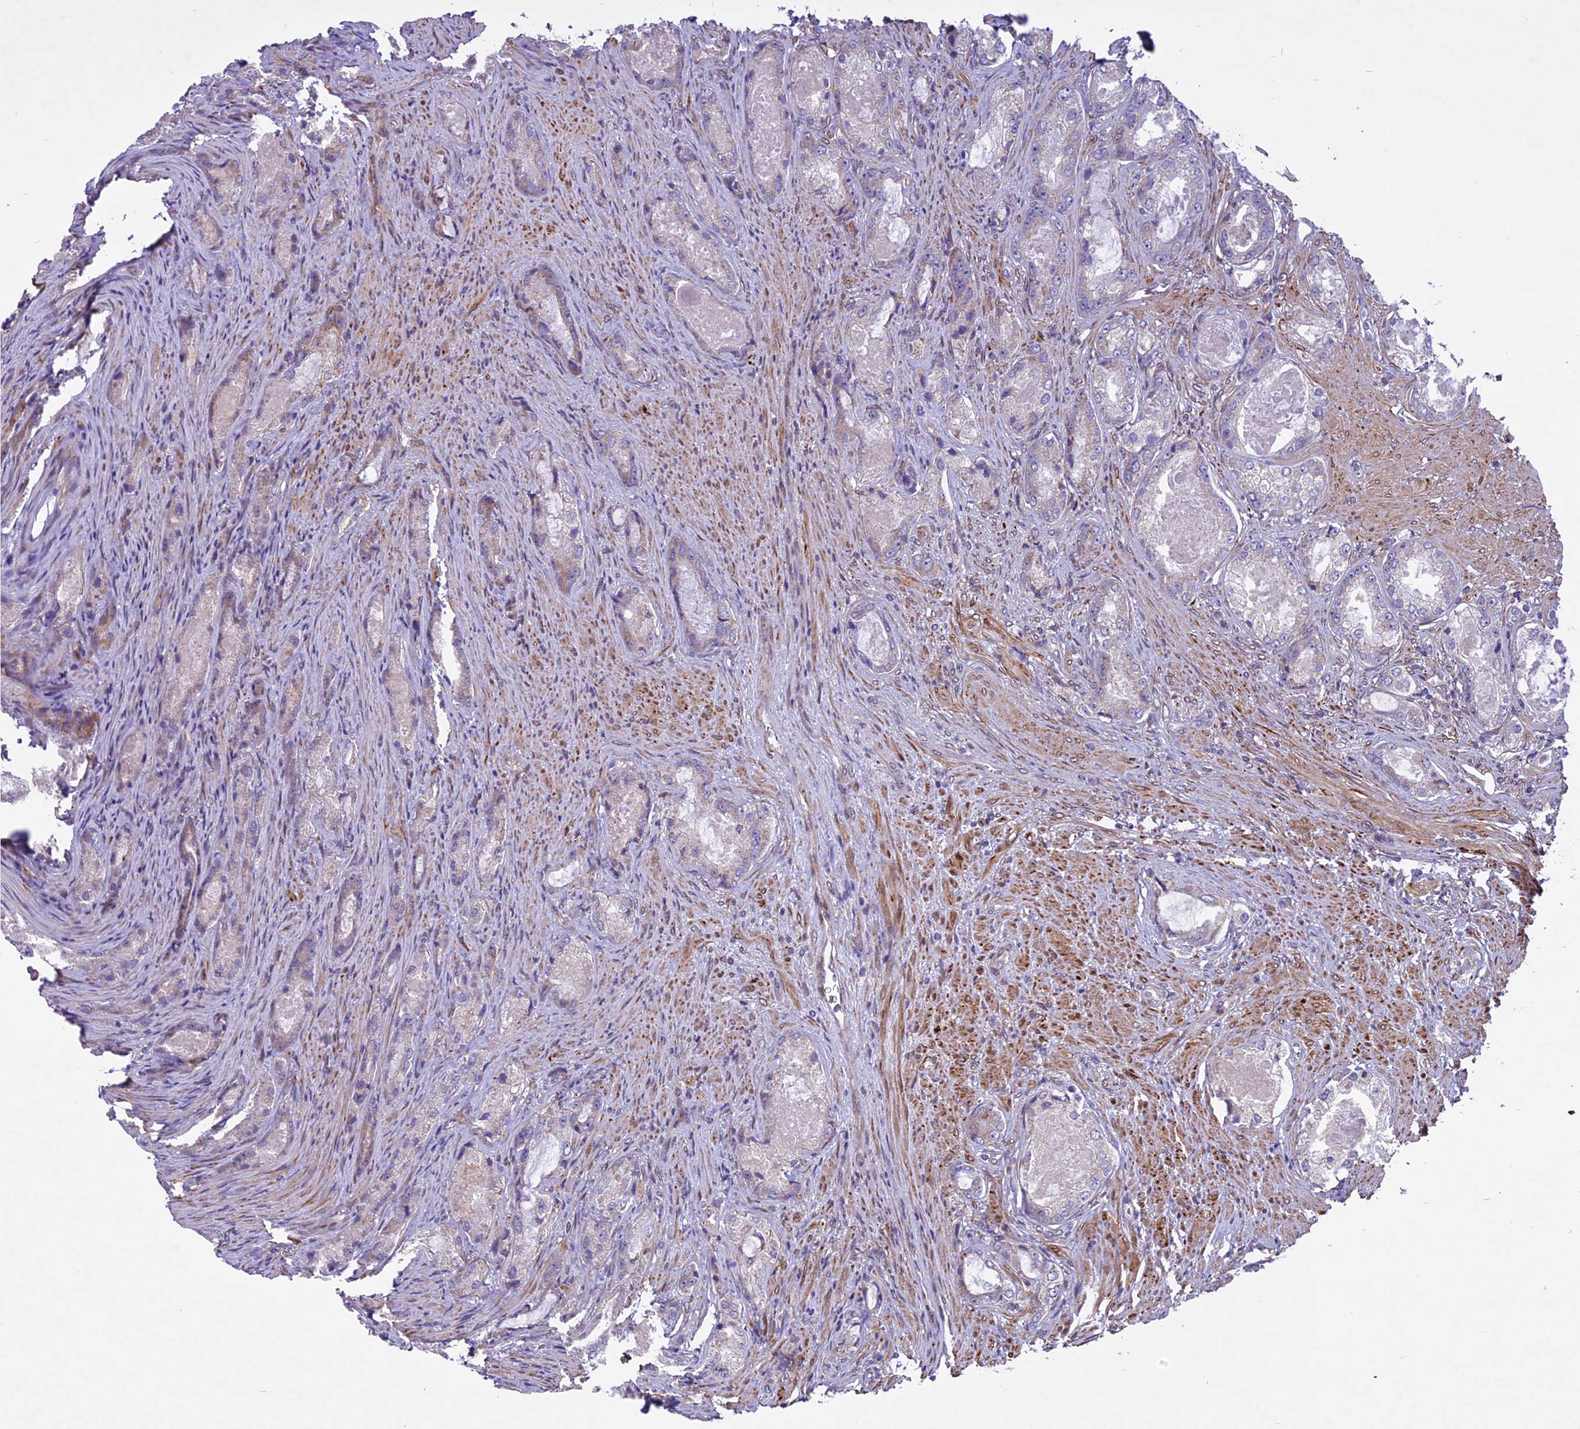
{"staining": {"intensity": "negative", "quantity": "none", "location": "none"}, "tissue": "prostate cancer", "cell_type": "Tumor cells", "image_type": "cancer", "snomed": [{"axis": "morphology", "description": "Adenocarcinoma, Low grade"}, {"axis": "topography", "description": "Prostate"}], "caption": "This is an immunohistochemistry image of human prostate low-grade adenocarcinoma. There is no staining in tumor cells.", "gene": "MIEF2", "patient": {"sex": "male", "age": 68}}